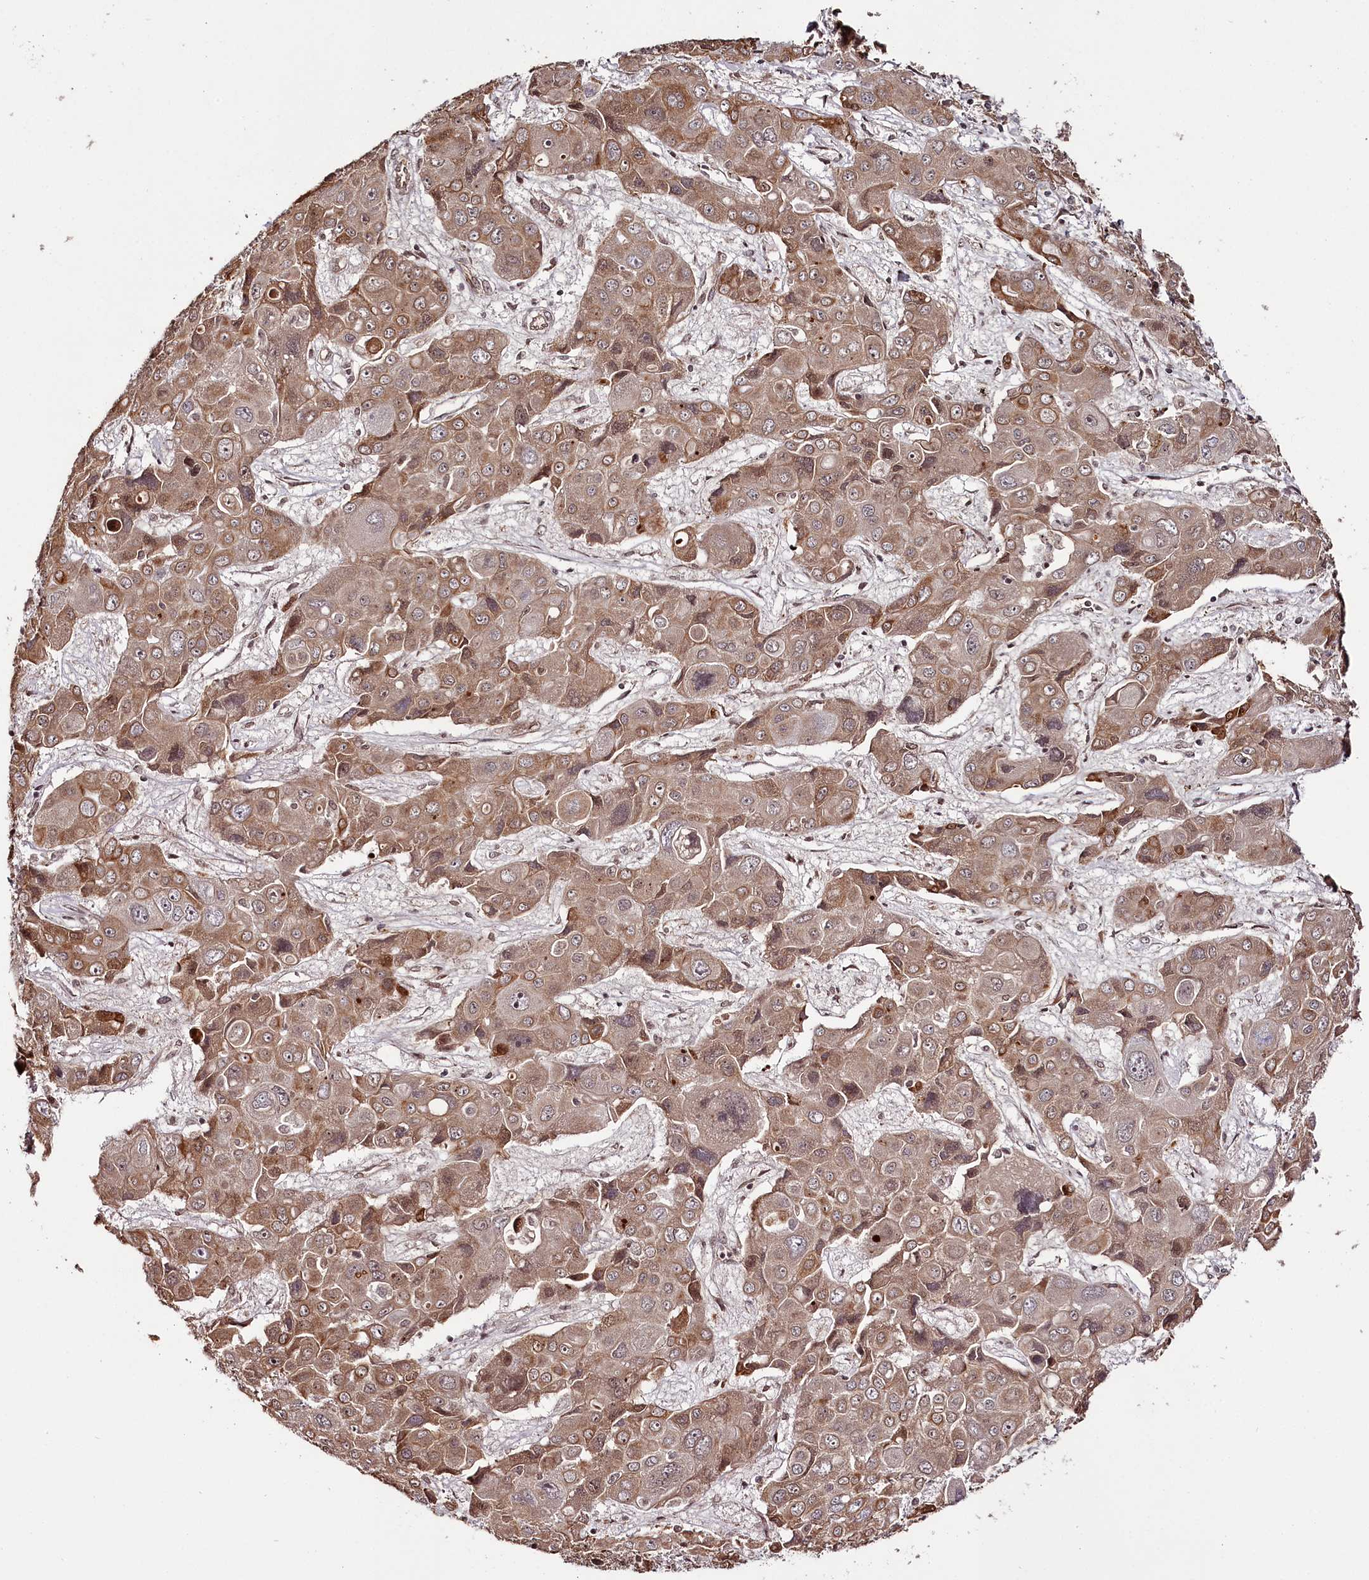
{"staining": {"intensity": "moderate", "quantity": ">75%", "location": "cytoplasmic/membranous"}, "tissue": "liver cancer", "cell_type": "Tumor cells", "image_type": "cancer", "snomed": [{"axis": "morphology", "description": "Cholangiocarcinoma"}, {"axis": "topography", "description": "Liver"}], "caption": "Moderate cytoplasmic/membranous staining for a protein is appreciated in about >75% of tumor cells of liver cancer using IHC.", "gene": "THYN1", "patient": {"sex": "male", "age": 67}}